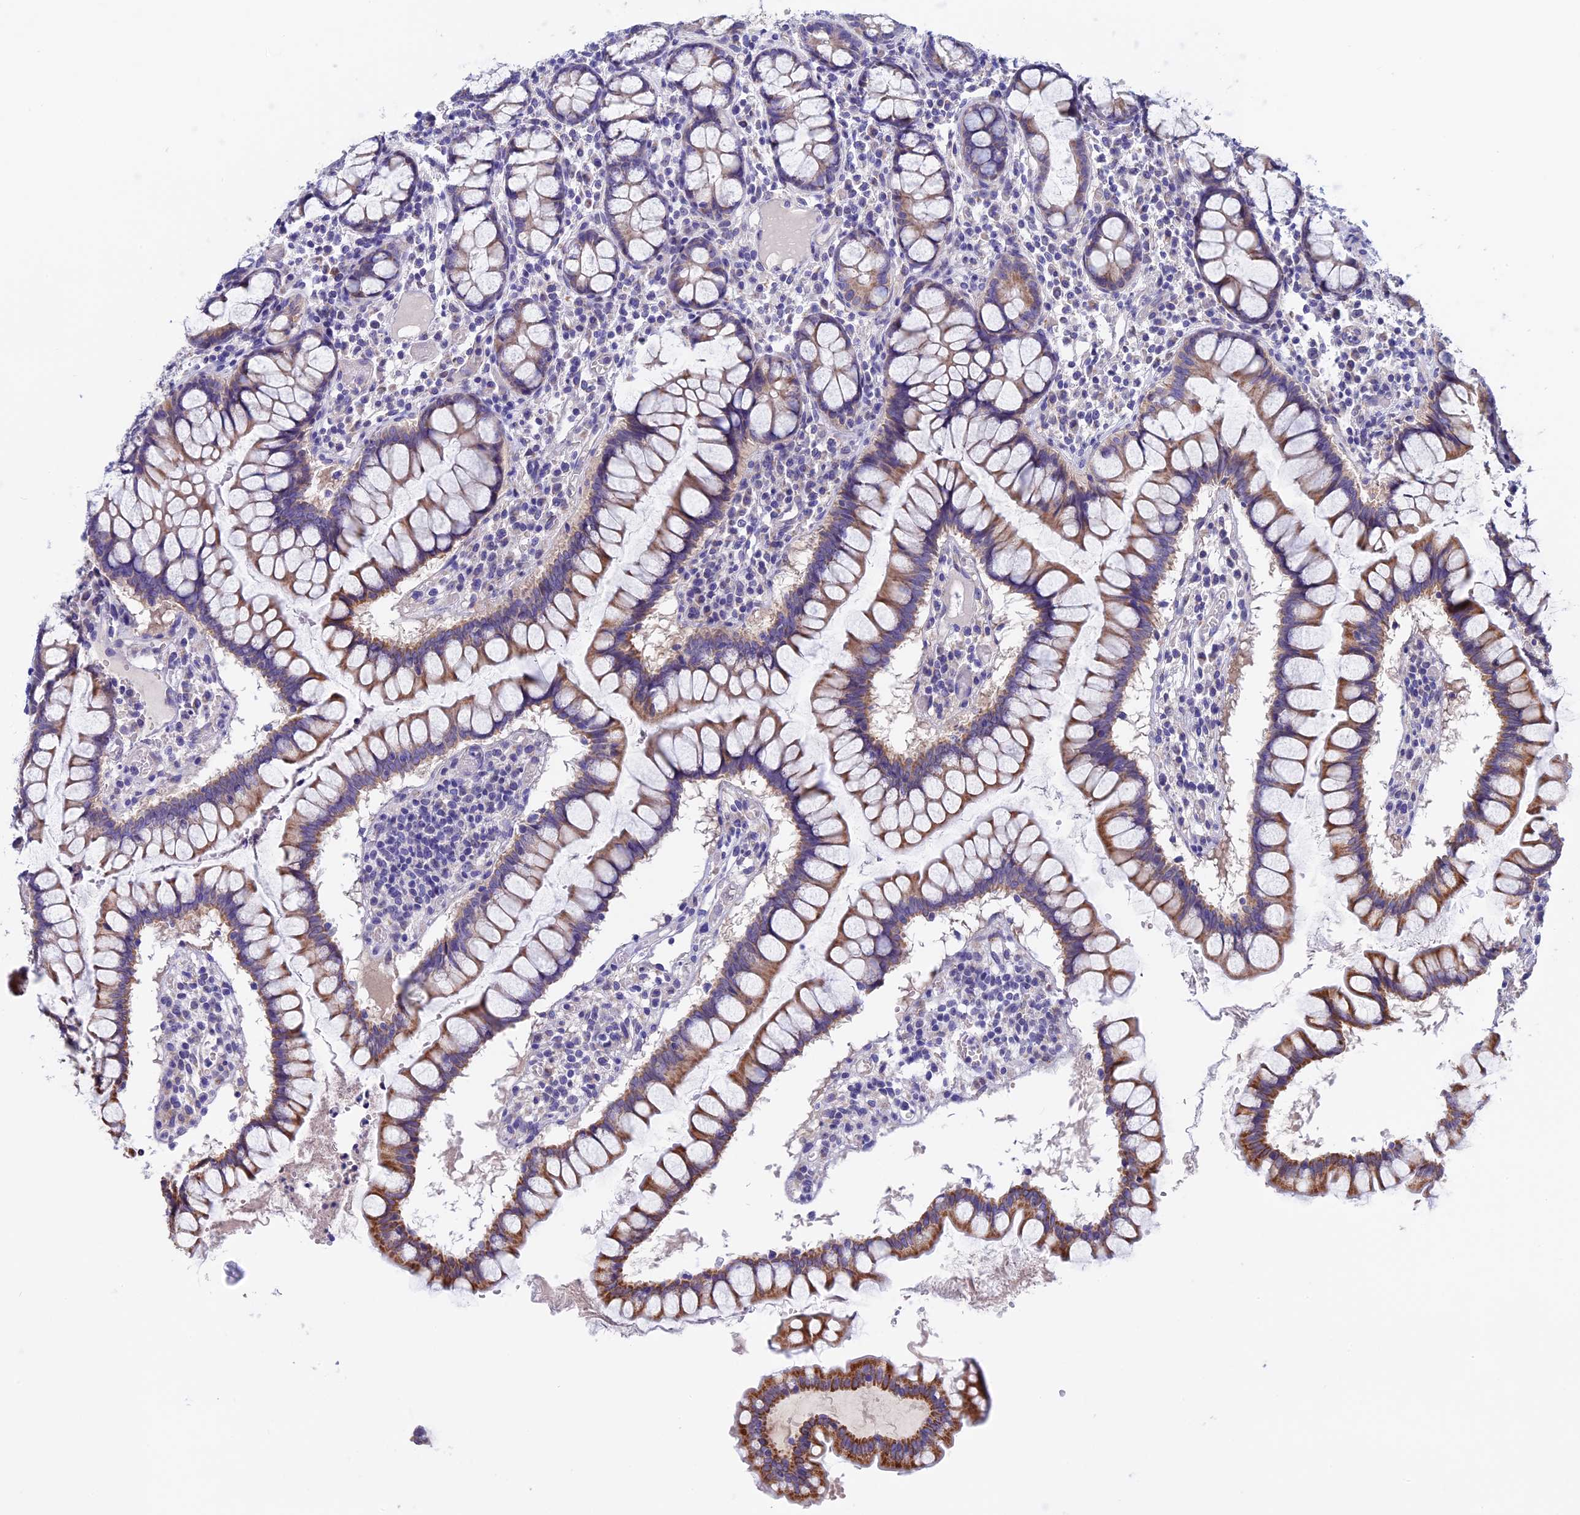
{"staining": {"intensity": "negative", "quantity": "none", "location": "none"}, "tissue": "colon", "cell_type": "Endothelial cells", "image_type": "normal", "snomed": [{"axis": "morphology", "description": "Normal tissue, NOS"}, {"axis": "morphology", "description": "Adenocarcinoma, NOS"}, {"axis": "topography", "description": "Colon"}], "caption": "Immunohistochemical staining of normal human colon demonstrates no significant positivity in endothelial cells.", "gene": "ETFDH", "patient": {"sex": "female", "age": 55}}